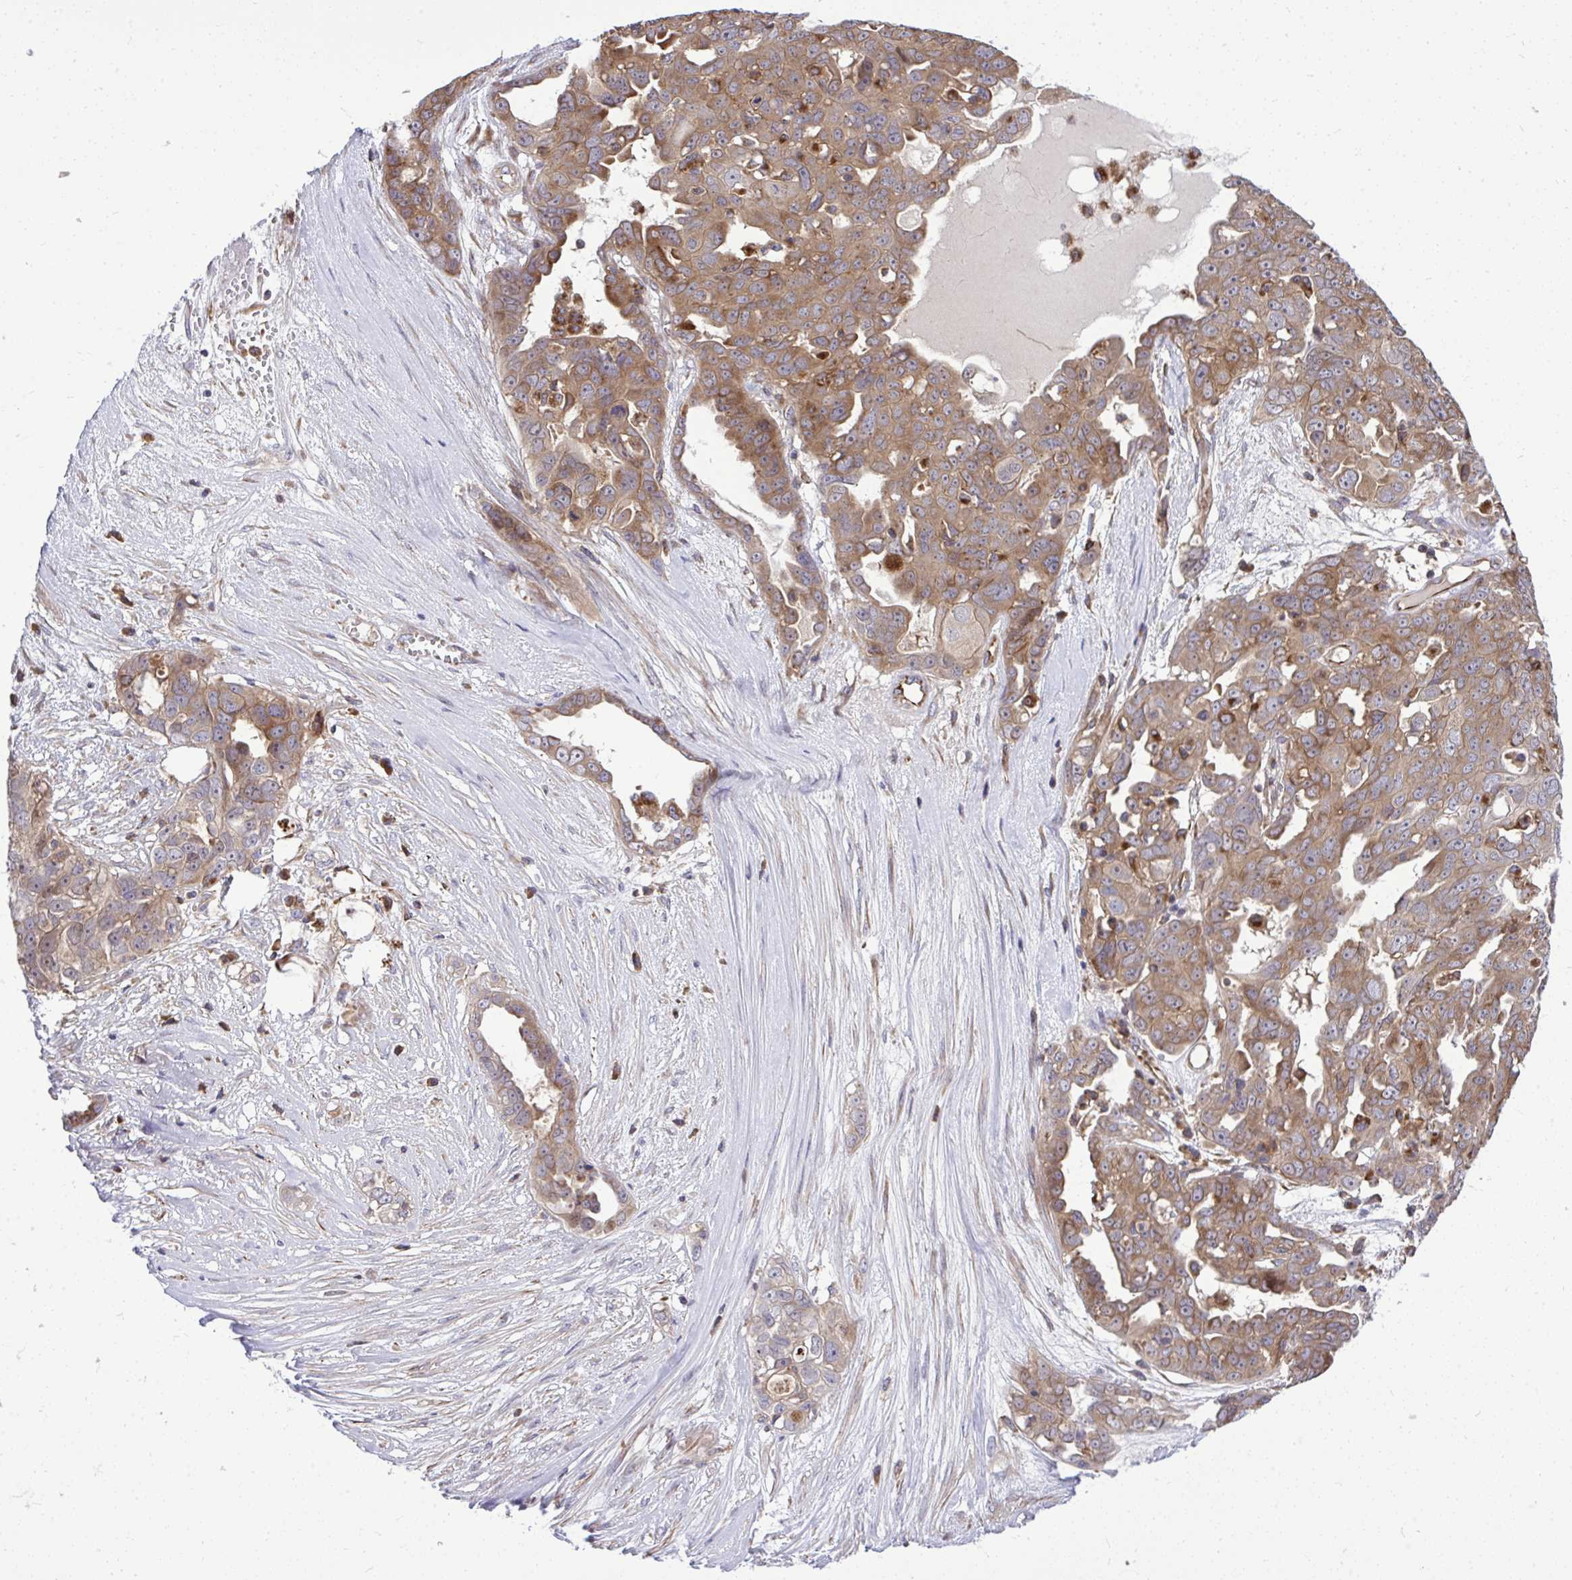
{"staining": {"intensity": "weak", "quantity": ">75%", "location": "cytoplasmic/membranous"}, "tissue": "ovarian cancer", "cell_type": "Tumor cells", "image_type": "cancer", "snomed": [{"axis": "morphology", "description": "Carcinoma, endometroid"}, {"axis": "topography", "description": "Ovary"}], "caption": "Immunohistochemistry (IHC) histopathology image of human ovarian cancer stained for a protein (brown), which demonstrates low levels of weak cytoplasmic/membranous positivity in approximately >75% of tumor cells.", "gene": "PAIP2", "patient": {"sex": "female", "age": 70}}